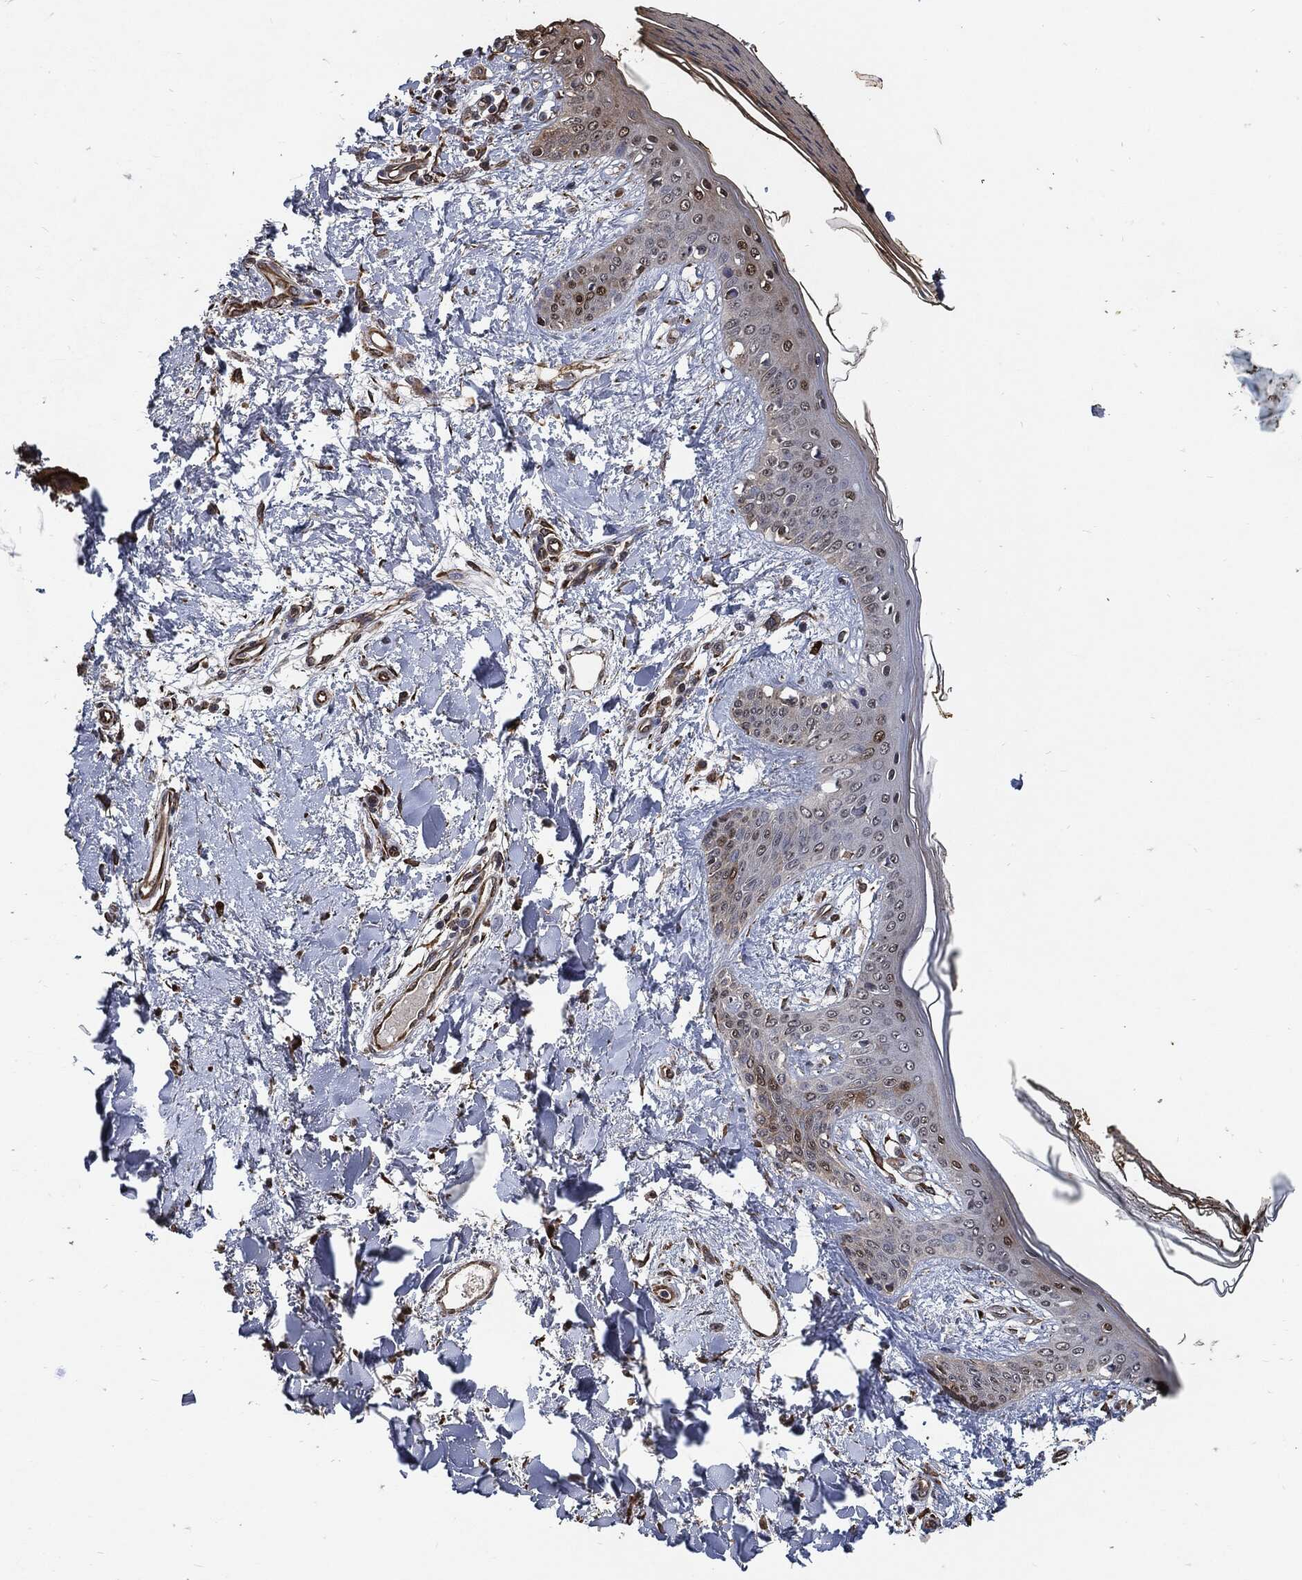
{"staining": {"intensity": "strong", "quantity": "<25%", "location": "cytoplasmic/membranous"}, "tissue": "skin", "cell_type": "Fibroblasts", "image_type": "normal", "snomed": [{"axis": "morphology", "description": "Normal tissue, NOS"}, {"axis": "morphology", "description": "Malignant melanoma, NOS"}, {"axis": "topography", "description": "Skin"}], "caption": "Fibroblasts reveal medium levels of strong cytoplasmic/membranous expression in about <25% of cells in normal skin.", "gene": "S100A9", "patient": {"sex": "female", "age": 34}}